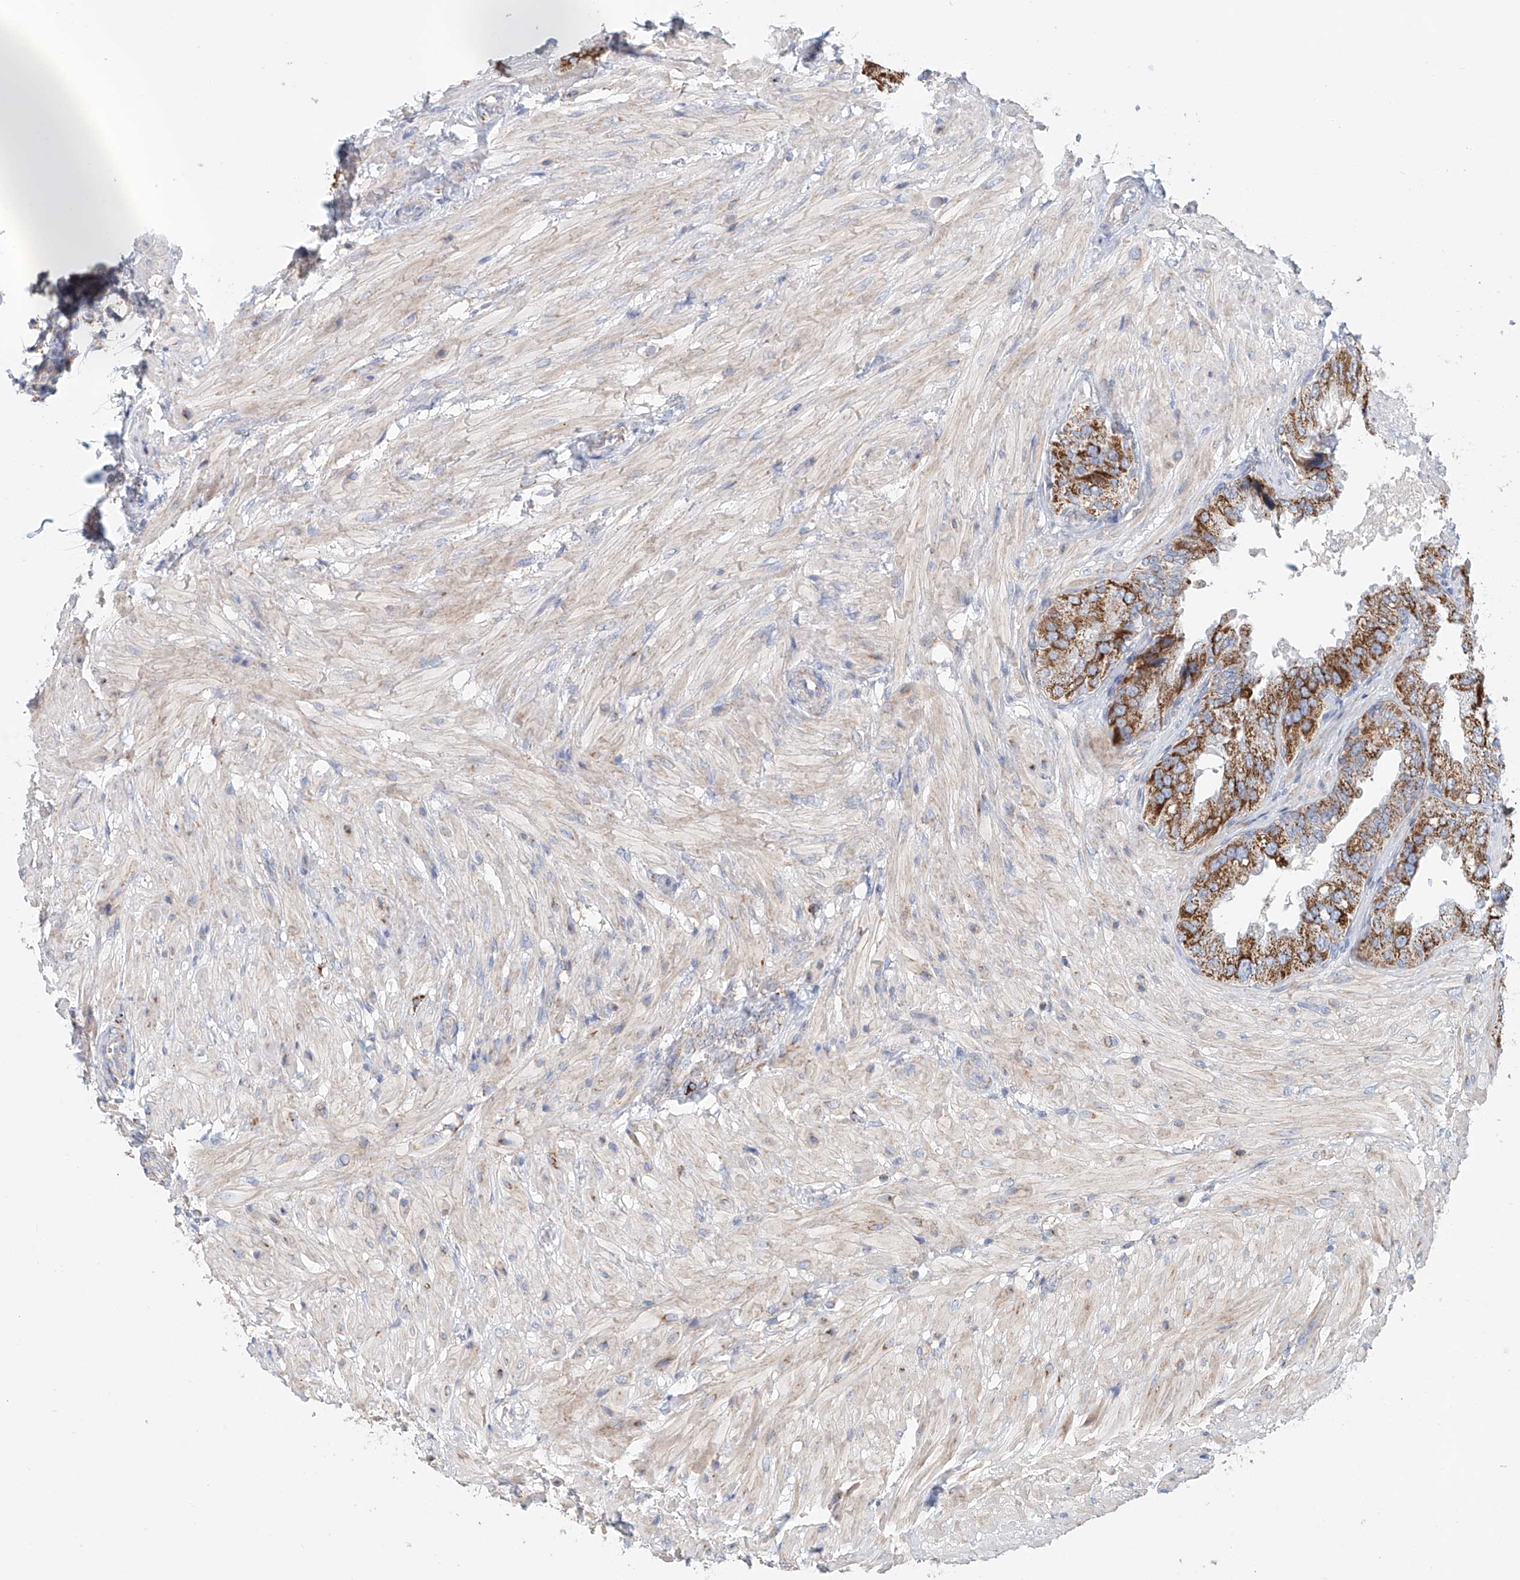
{"staining": {"intensity": "moderate", "quantity": ">75%", "location": "cytoplasmic/membranous"}, "tissue": "seminal vesicle", "cell_type": "Glandular cells", "image_type": "normal", "snomed": [{"axis": "morphology", "description": "Normal tissue, NOS"}, {"axis": "topography", "description": "Seminal veicle"}, {"axis": "topography", "description": "Peripheral nerve tissue"}], "caption": "This photomicrograph displays normal seminal vesicle stained with immunohistochemistry (IHC) to label a protein in brown. The cytoplasmic/membranous of glandular cells show moderate positivity for the protein. Nuclei are counter-stained blue.", "gene": "MCL1", "patient": {"sex": "male", "age": 63}}